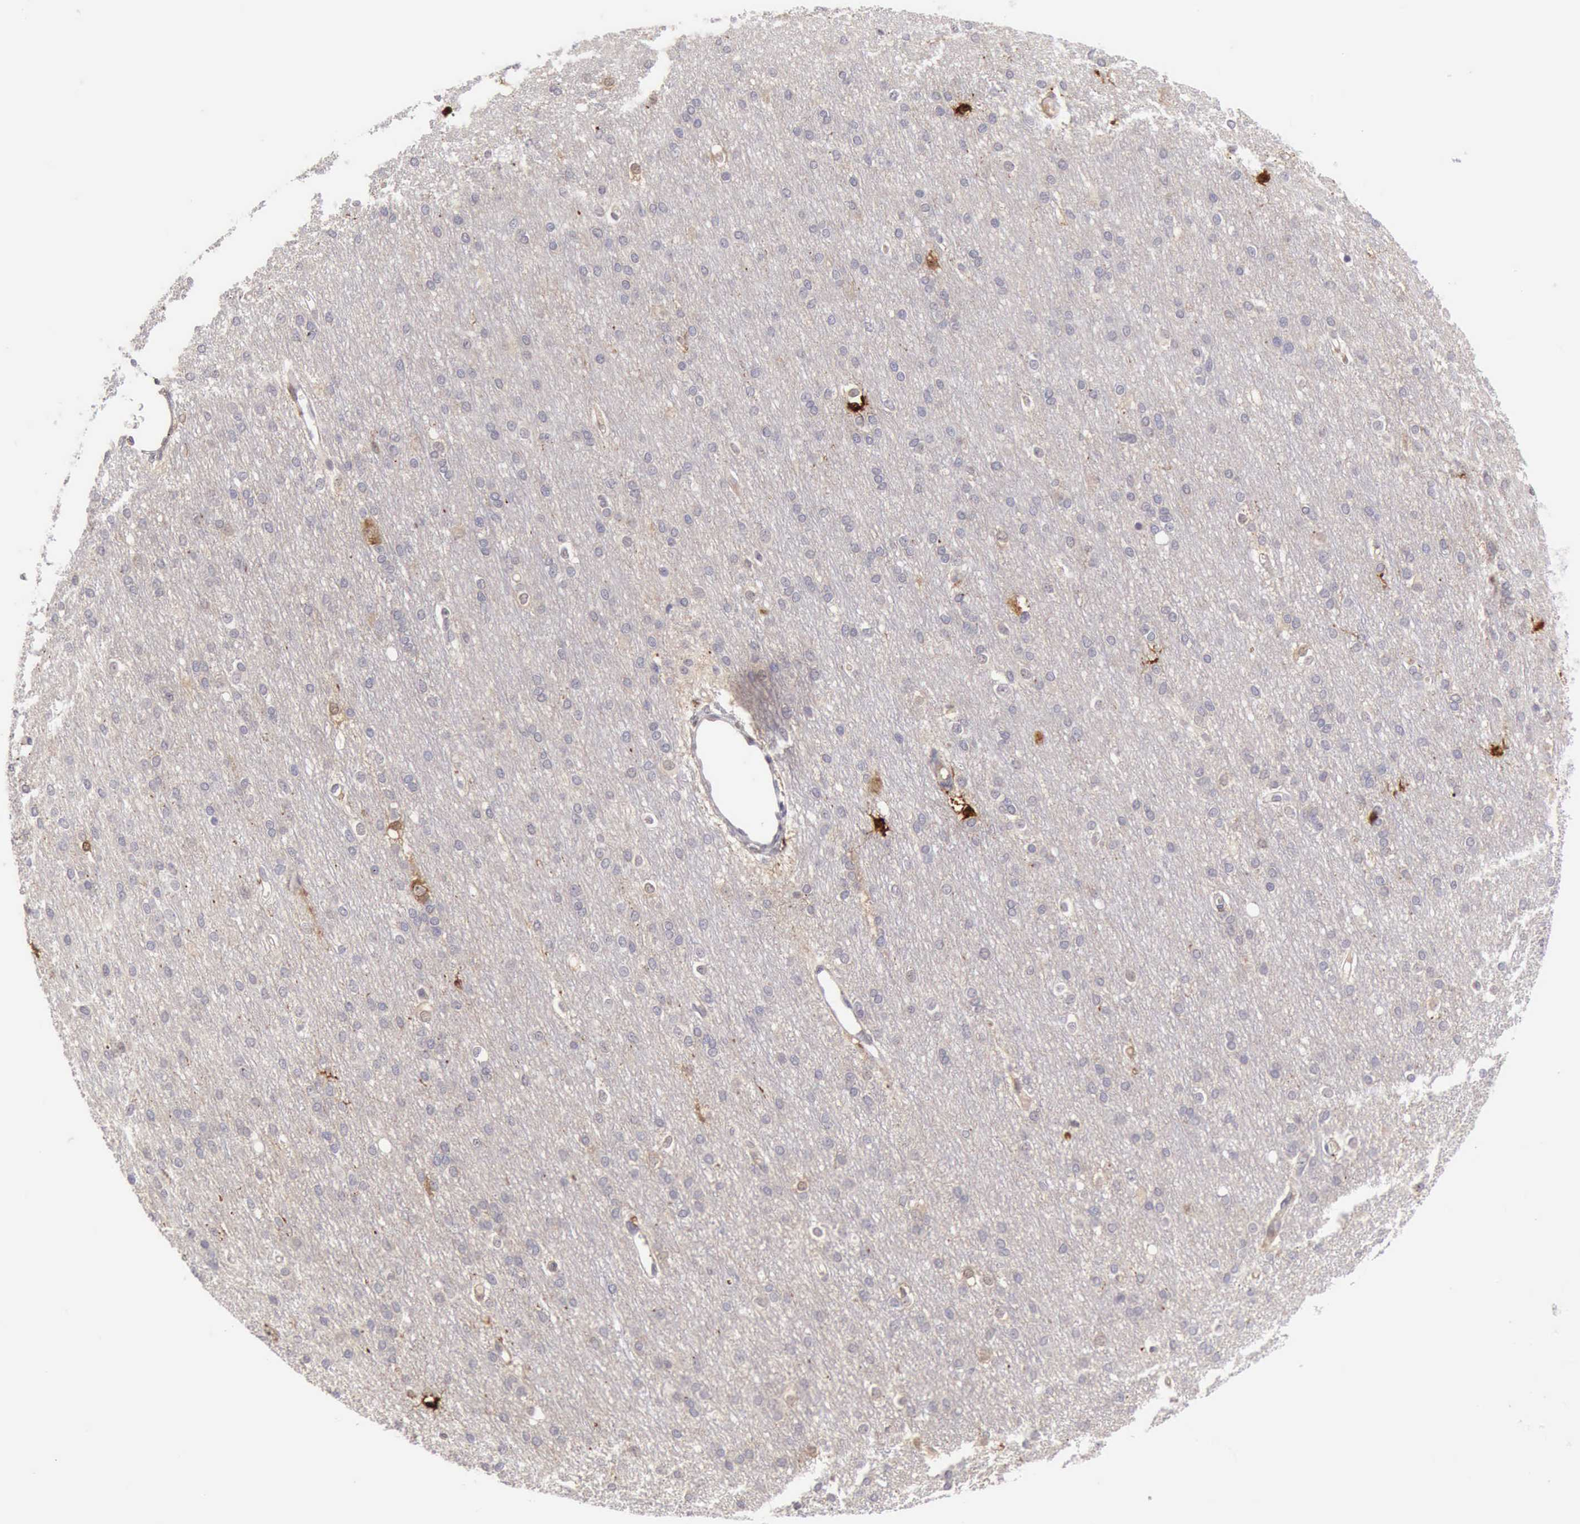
{"staining": {"intensity": "negative", "quantity": "none", "location": "none"}, "tissue": "cerebral cortex", "cell_type": "Endothelial cells", "image_type": "normal", "snomed": [{"axis": "morphology", "description": "Normal tissue, NOS"}, {"axis": "morphology", "description": "Inflammation, NOS"}, {"axis": "topography", "description": "Cerebral cortex"}], "caption": "High magnification brightfield microscopy of unremarkable cerebral cortex stained with DAB (3,3'-diaminobenzidine) (brown) and counterstained with hematoxylin (blue): endothelial cells show no significant staining. The staining is performed using DAB brown chromogen with nuclei counter-stained in using hematoxylin.", "gene": "RNASE1", "patient": {"sex": "male", "age": 6}}